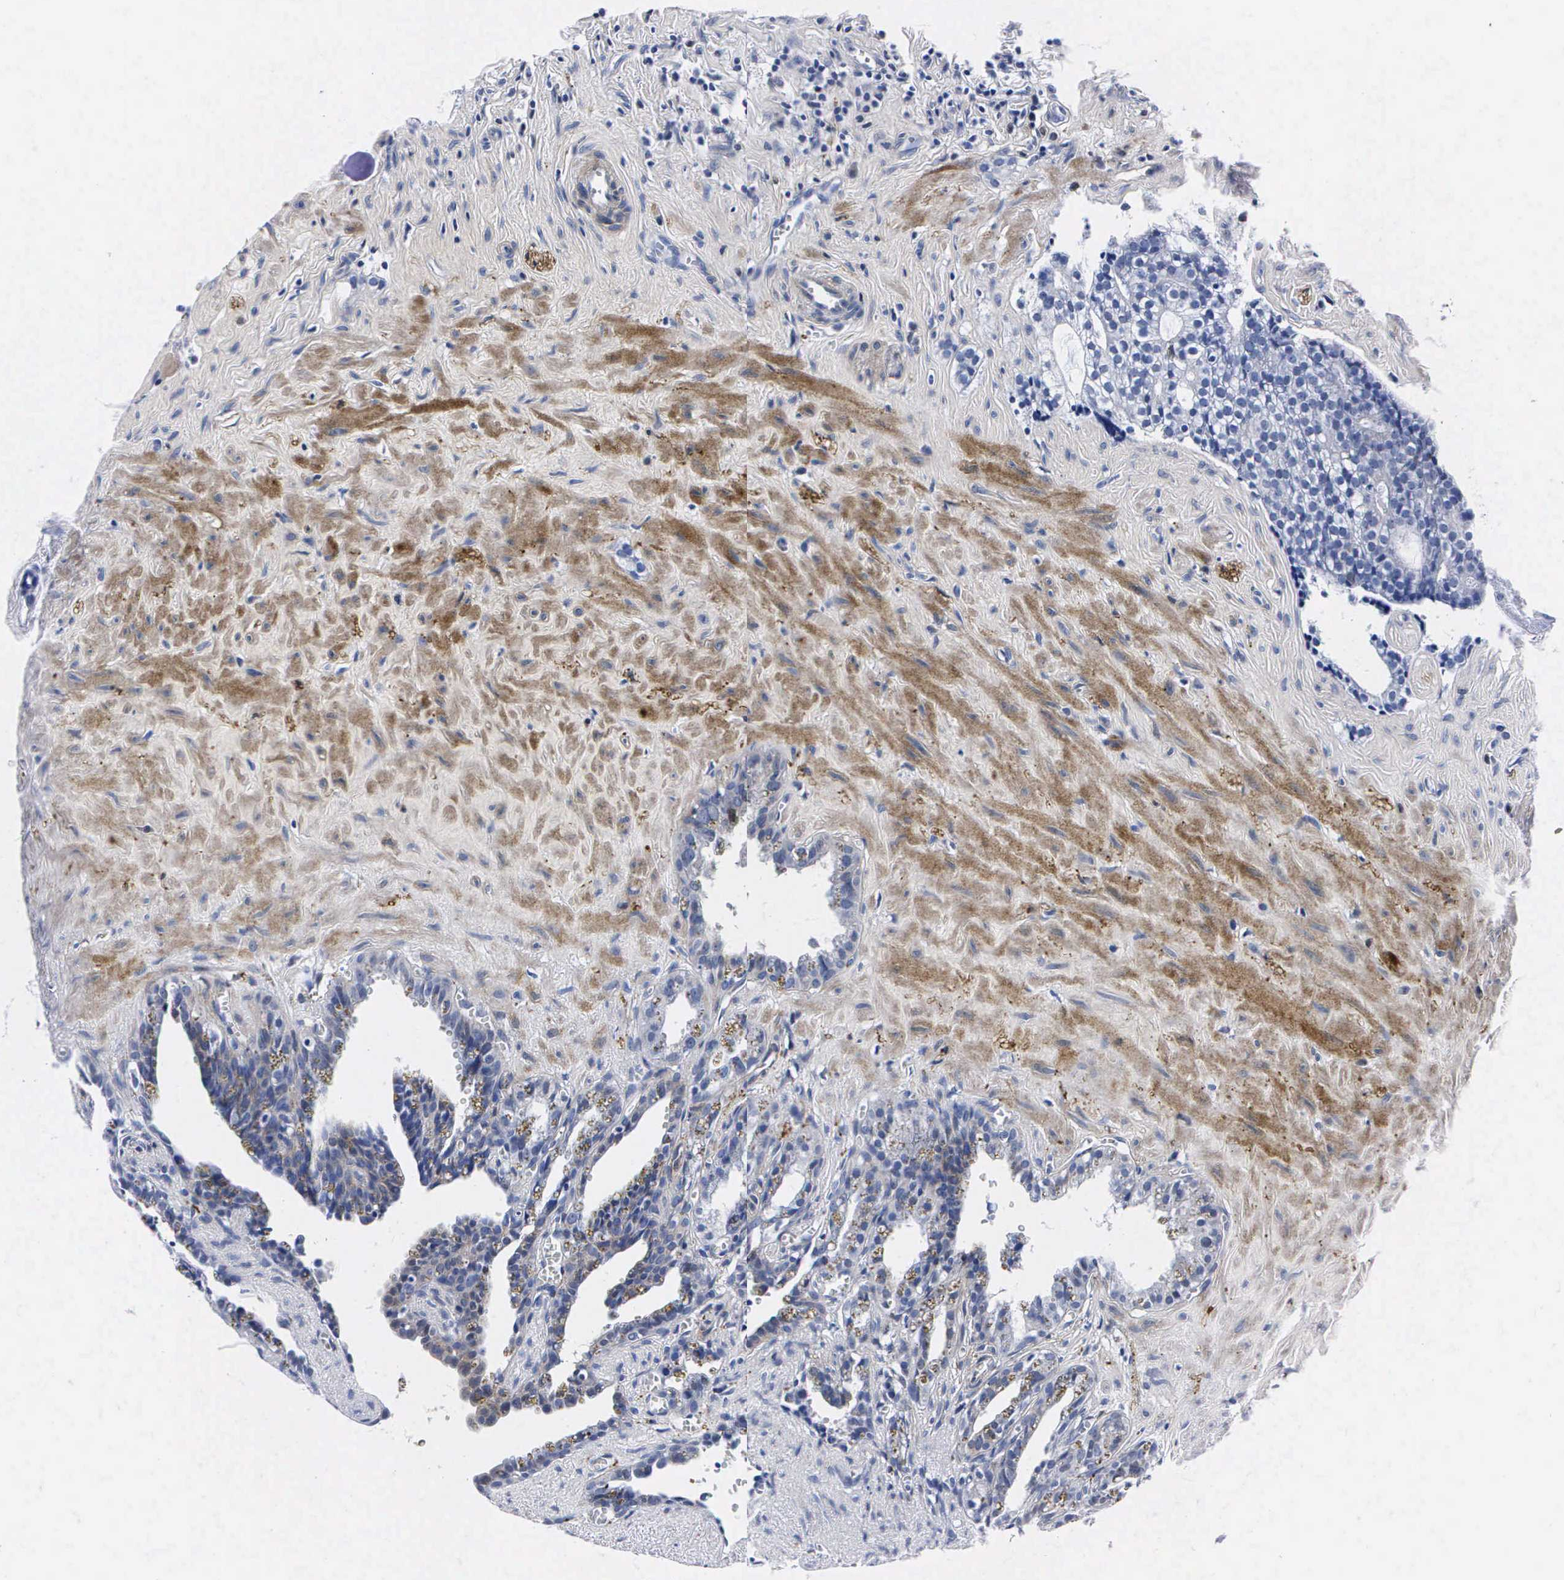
{"staining": {"intensity": "negative", "quantity": "none", "location": "none"}, "tissue": "seminal vesicle", "cell_type": "Glandular cells", "image_type": "normal", "snomed": [{"axis": "morphology", "description": "Normal tissue, NOS"}, {"axis": "topography", "description": "Seminal veicle"}], "caption": "Human seminal vesicle stained for a protein using immunohistochemistry (IHC) reveals no staining in glandular cells.", "gene": "ENO2", "patient": {"sex": "male", "age": 60}}